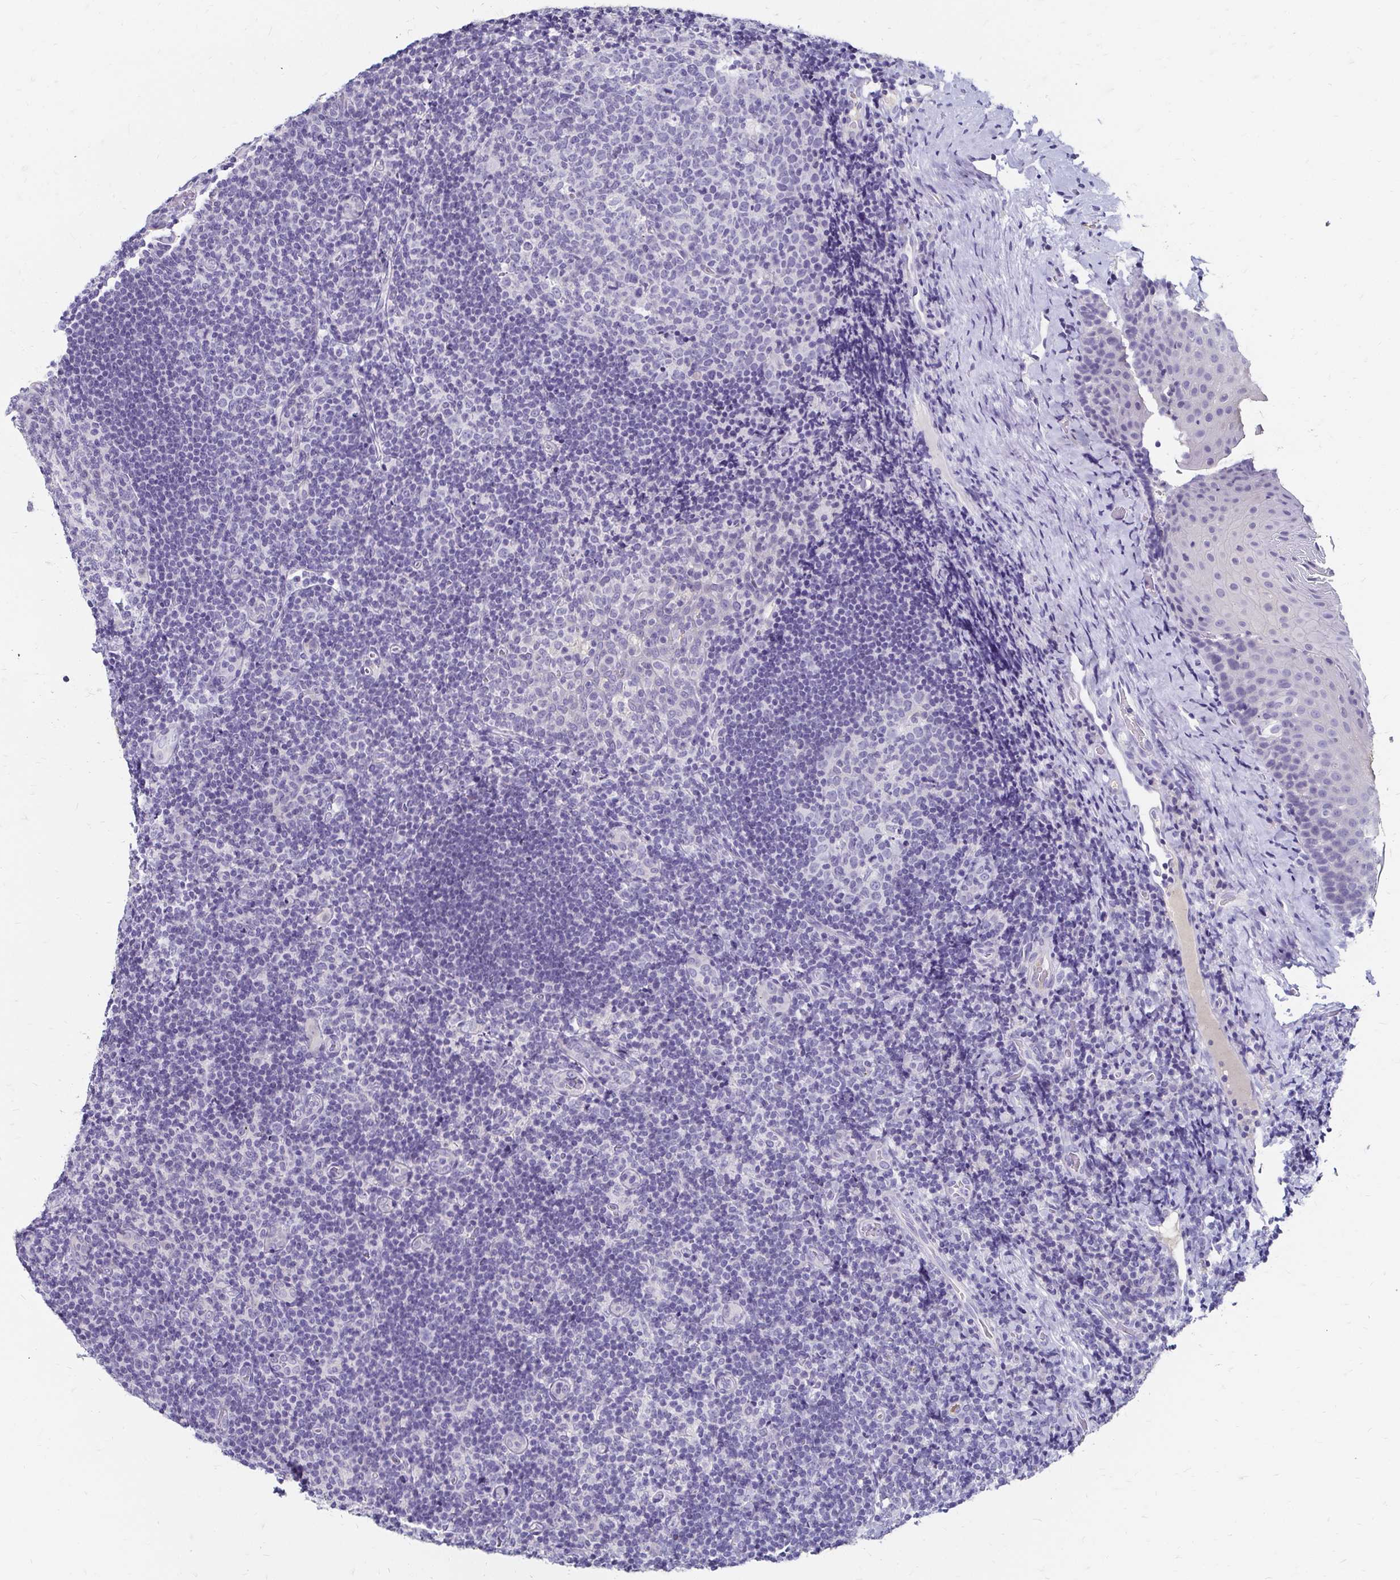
{"staining": {"intensity": "negative", "quantity": "none", "location": "none"}, "tissue": "tonsil", "cell_type": "Germinal center cells", "image_type": "normal", "snomed": [{"axis": "morphology", "description": "Normal tissue, NOS"}, {"axis": "topography", "description": "Tonsil"}], "caption": "Photomicrograph shows no protein positivity in germinal center cells of benign tonsil. (DAB immunohistochemistry (IHC), high magnification).", "gene": "SCG3", "patient": {"sex": "male", "age": 17}}